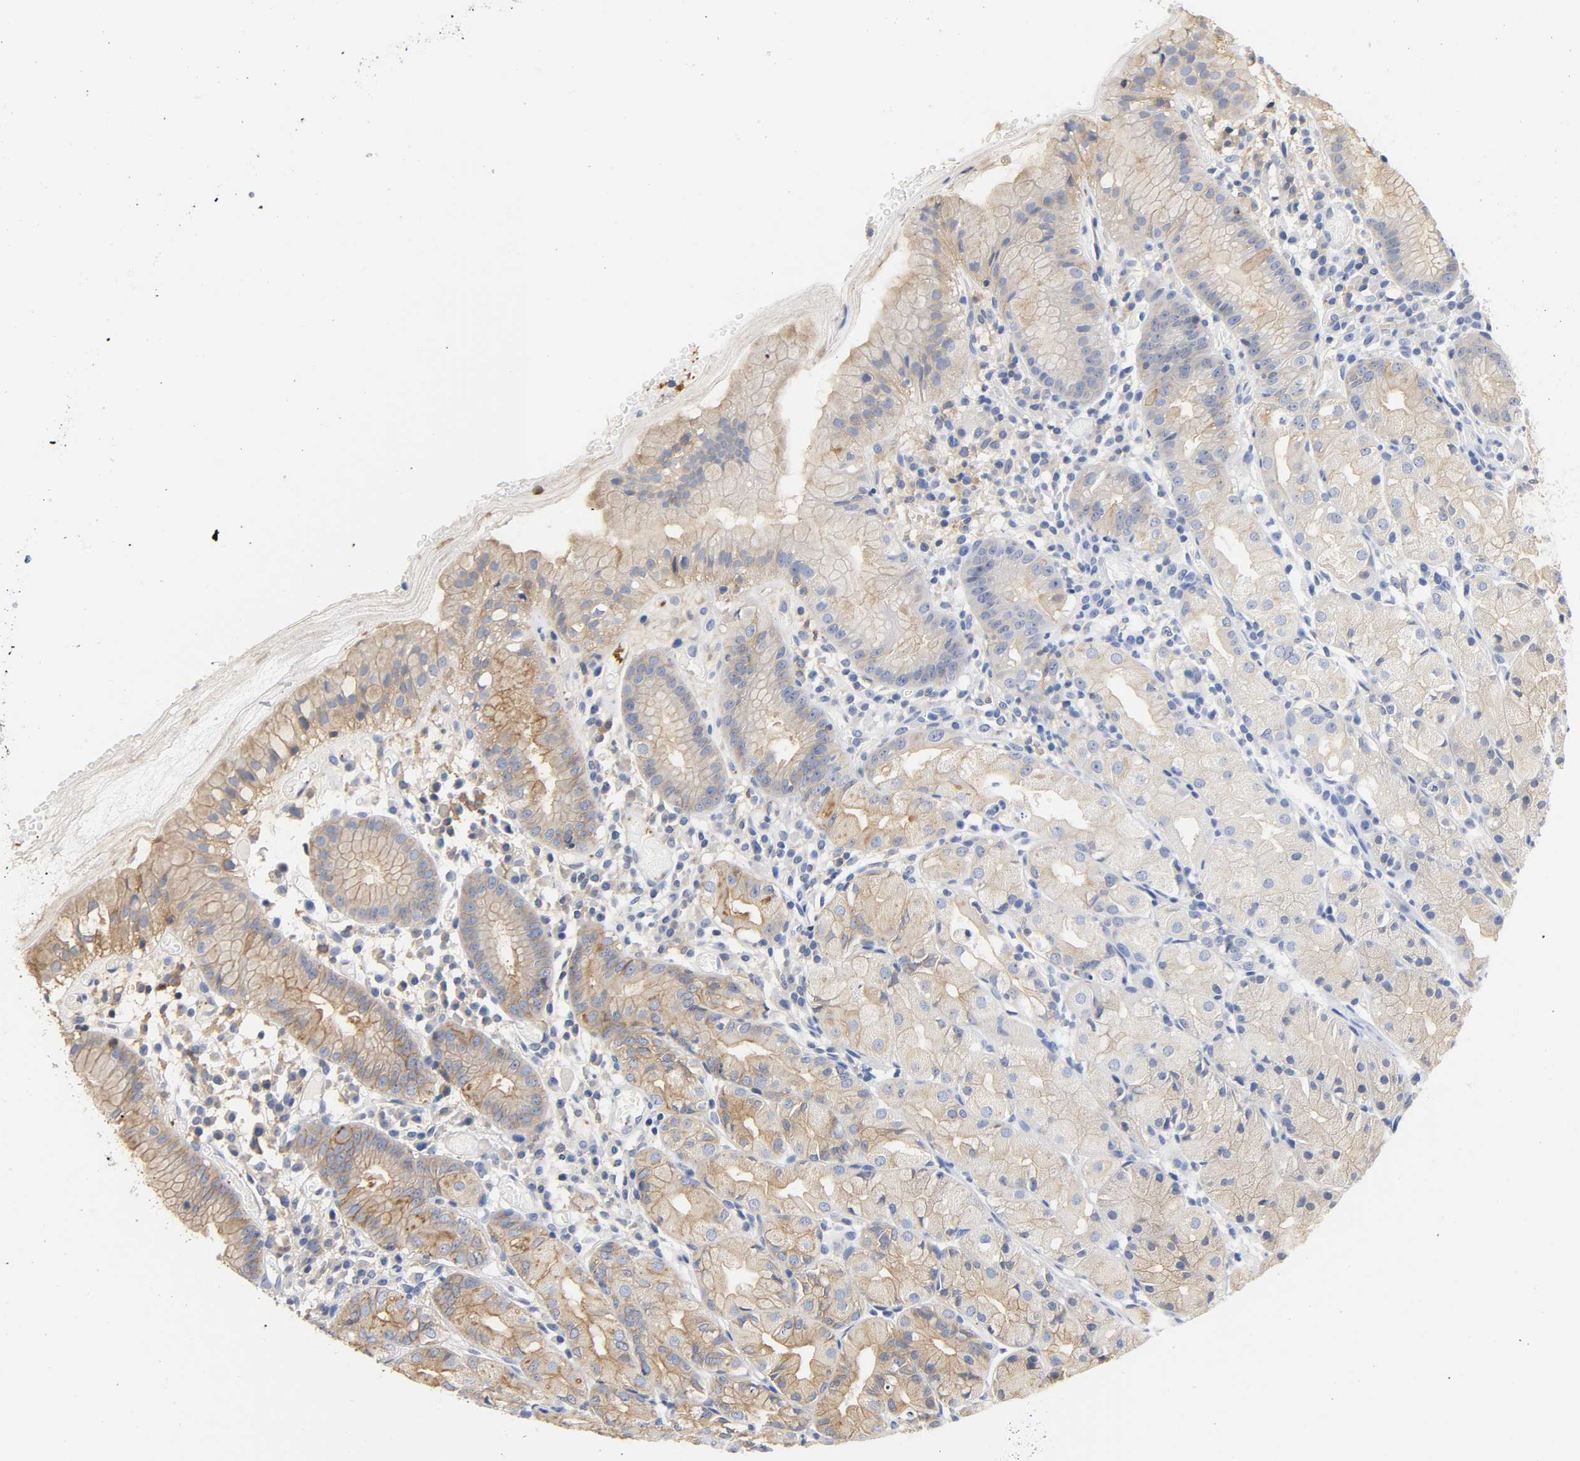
{"staining": {"intensity": "weak", "quantity": "25%-75%", "location": "cytoplasmic/membranous"}, "tissue": "stomach", "cell_type": "Glandular cells", "image_type": "normal", "snomed": [{"axis": "morphology", "description": "Normal tissue, NOS"}, {"axis": "topography", "description": "Stomach"}, {"axis": "topography", "description": "Stomach, lower"}], "caption": "The immunohistochemical stain shows weak cytoplasmic/membranous staining in glandular cells of benign stomach. The staining was performed using DAB, with brown indicating positive protein expression. Nuclei are stained blue with hematoxylin.", "gene": "SRC", "patient": {"sex": "female", "age": 75}}